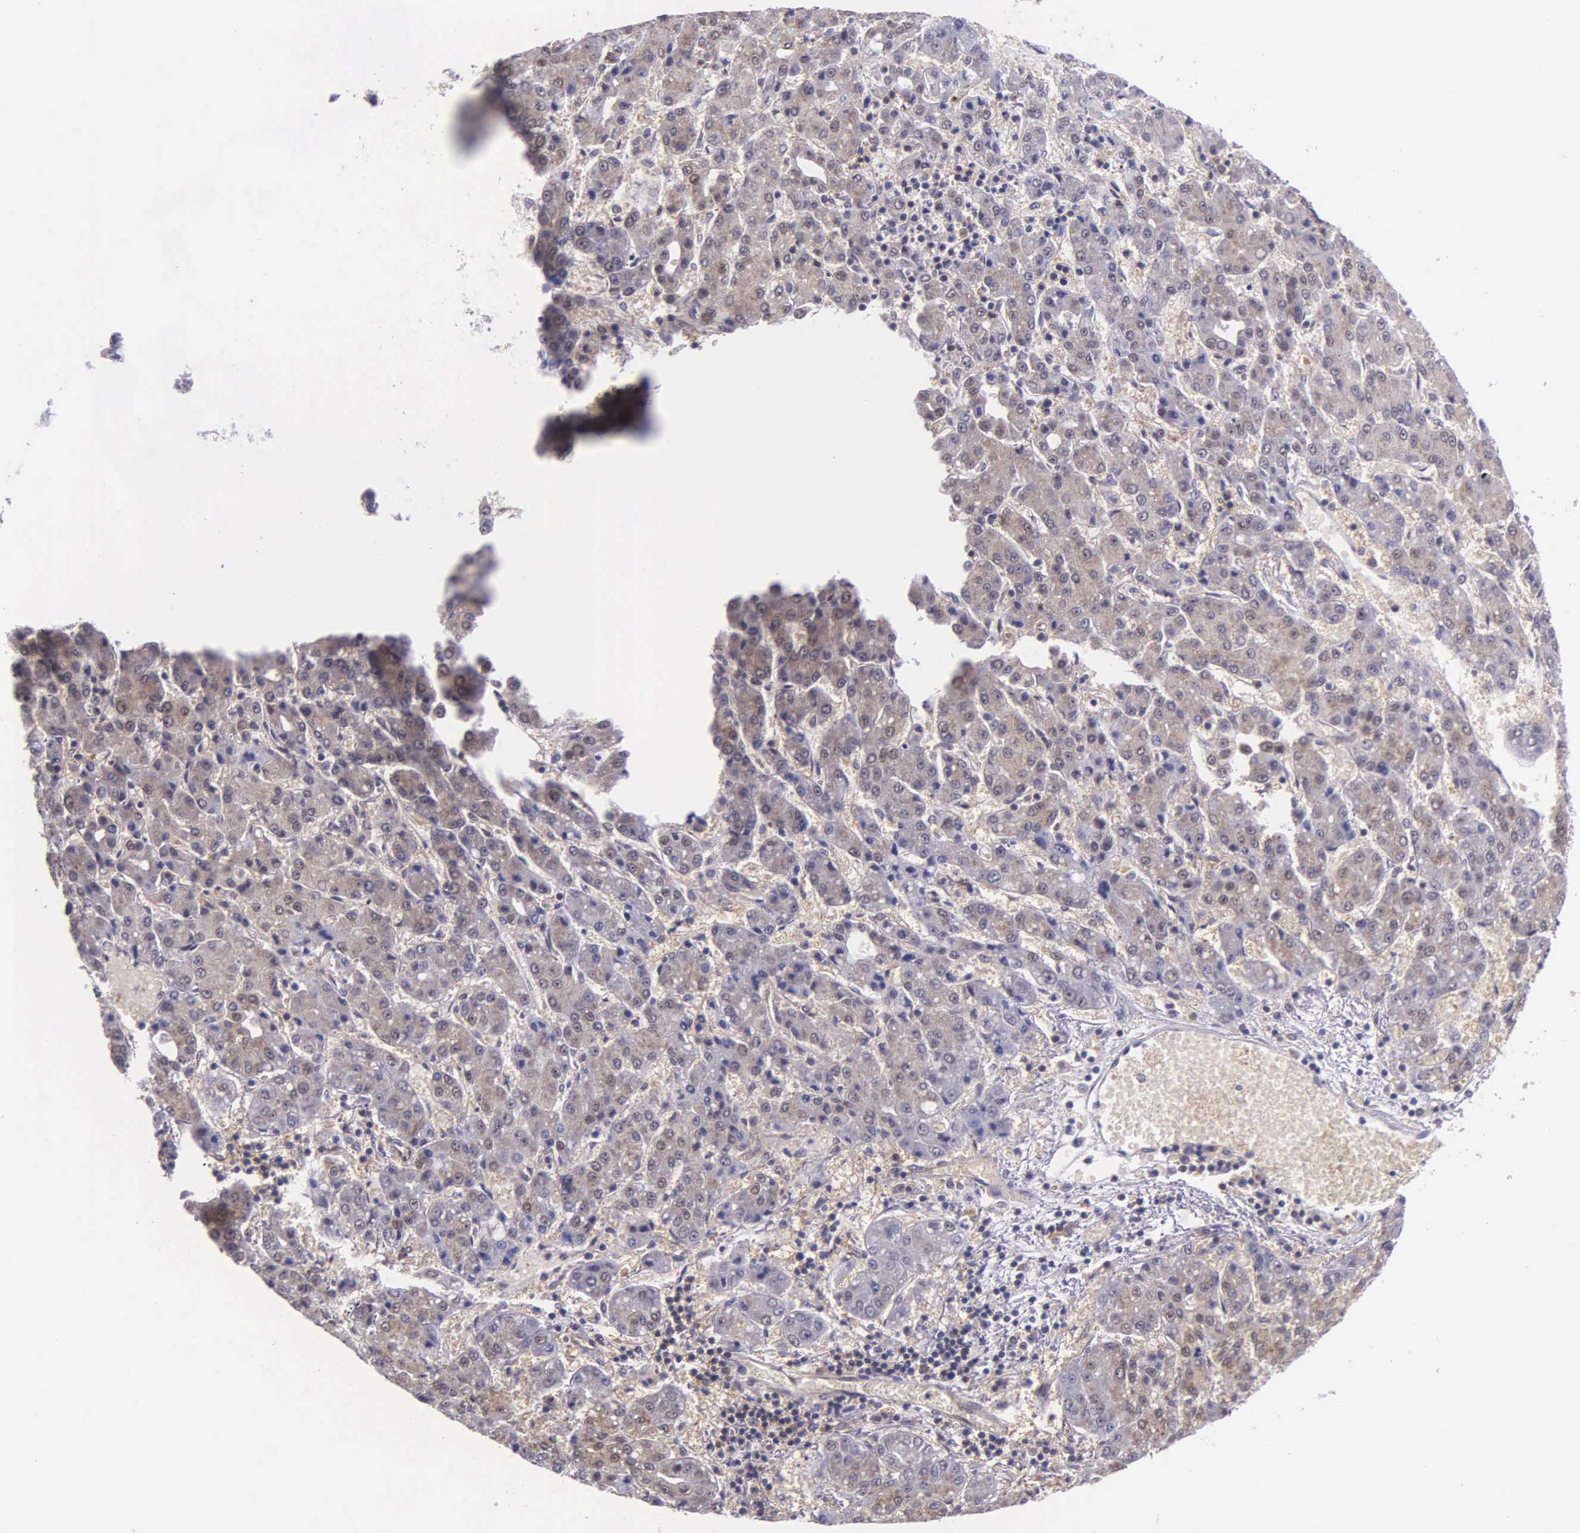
{"staining": {"intensity": "negative", "quantity": "none", "location": "none"}, "tissue": "liver cancer", "cell_type": "Tumor cells", "image_type": "cancer", "snomed": [{"axis": "morphology", "description": "Carcinoma, Hepatocellular, NOS"}, {"axis": "topography", "description": "Liver"}], "caption": "IHC photomicrograph of neoplastic tissue: human liver cancer (hepatocellular carcinoma) stained with DAB (3,3'-diaminobenzidine) displays no significant protein expression in tumor cells.", "gene": "GMPR2", "patient": {"sex": "male", "age": 69}}